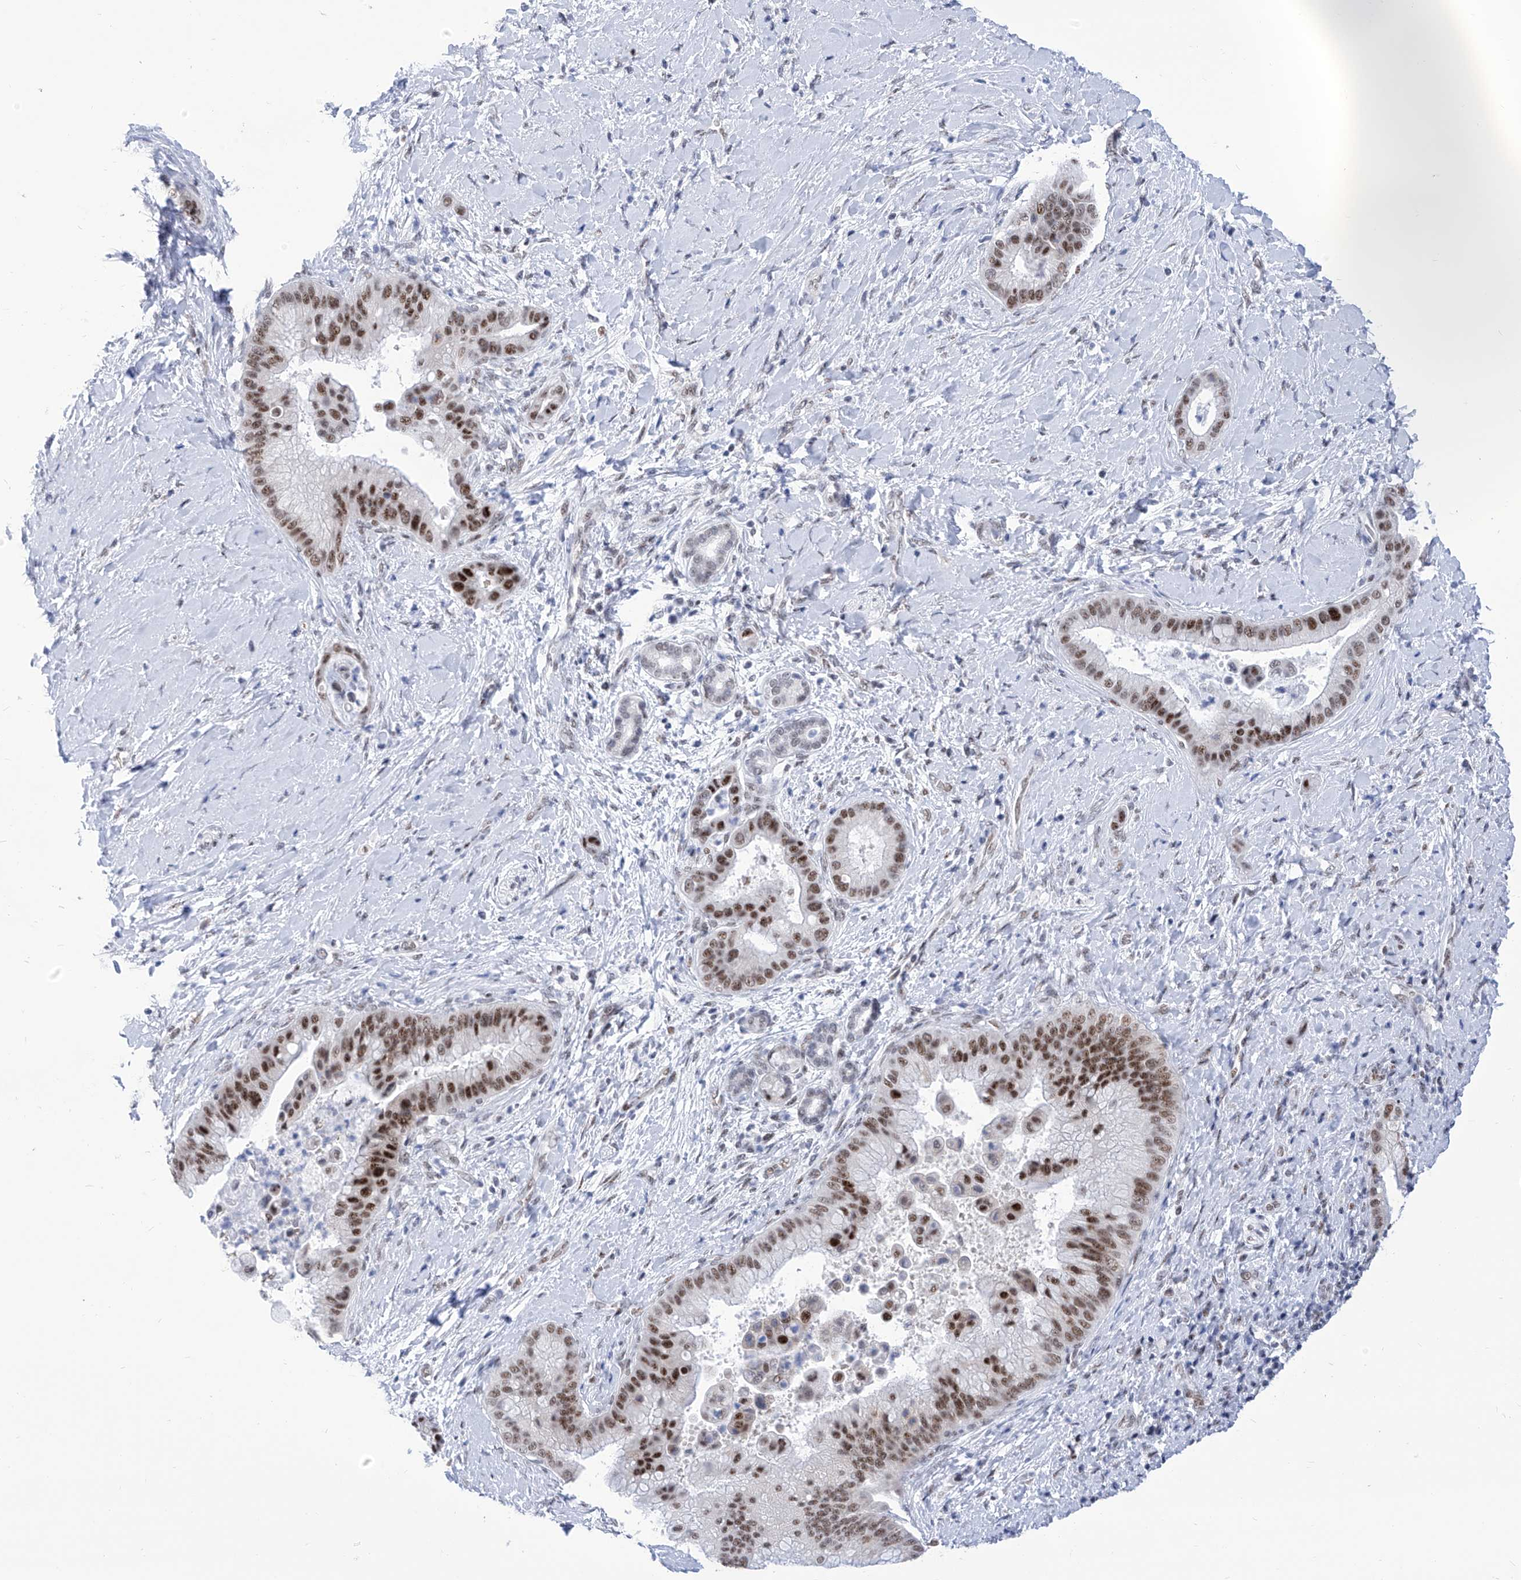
{"staining": {"intensity": "strong", "quantity": ">75%", "location": "nuclear"}, "tissue": "liver cancer", "cell_type": "Tumor cells", "image_type": "cancer", "snomed": [{"axis": "morphology", "description": "Cholangiocarcinoma"}, {"axis": "topography", "description": "Liver"}], "caption": "Human cholangiocarcinoma (liver) stained with a brown dye displays strong nuclear positive staining in about >75% of tumor cells.", "gene": "SART1", "patient": {"sex": "female", "age": 54}}